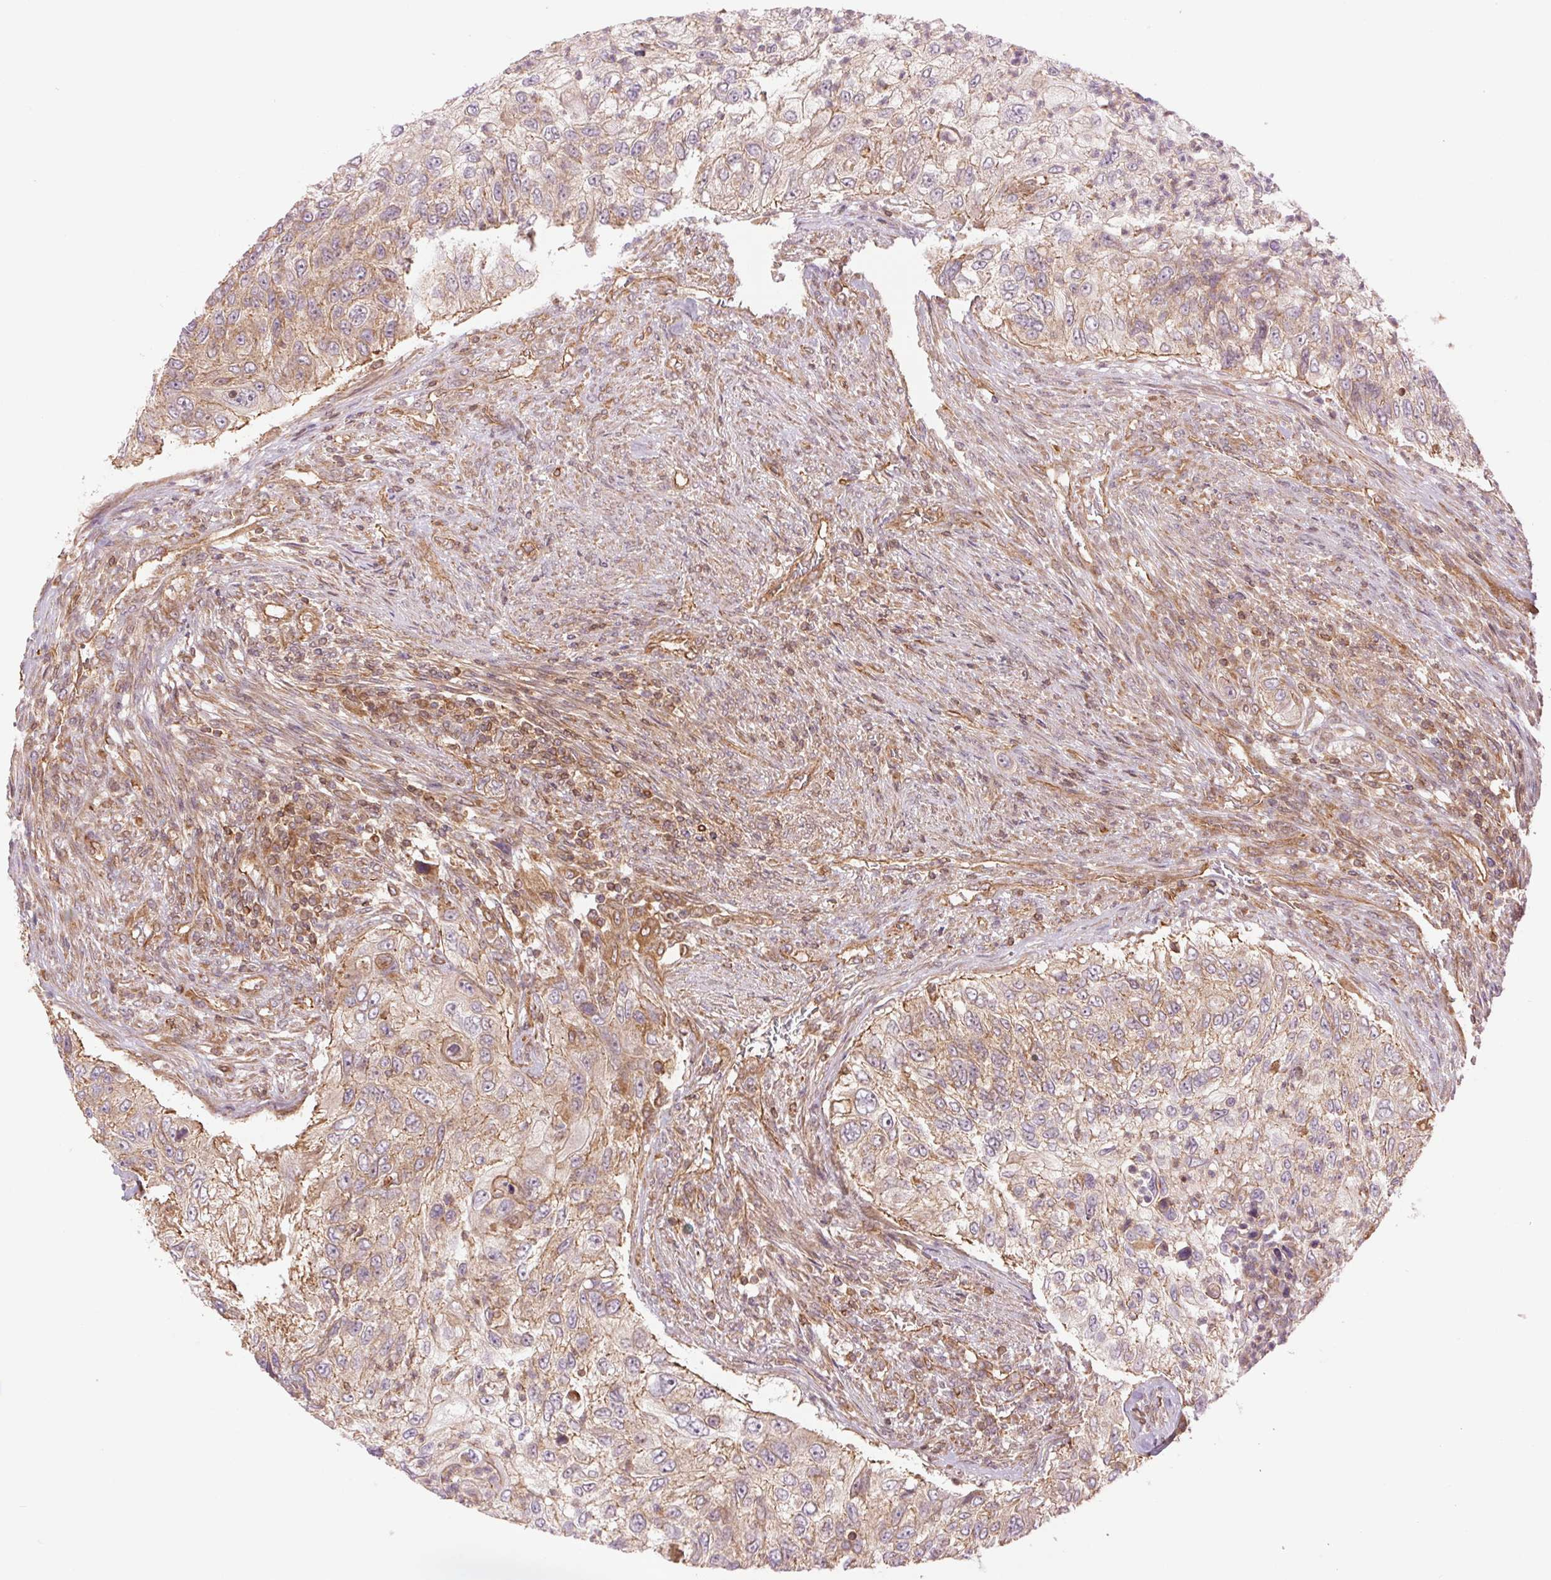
{"staining": {"intensity": "weak", "quantity": ">75%", "location": "cytoplasmic/membranous"}, "tissue": "urothelial cancer", "cell_type": "Tumor cells", "image_type": "cancer", "snomed": [{"axis": "morphology", "description": "Urothelial carcinoma, High grade"}, {"axis": "topography", "description": "Urinary bladder"}], "caption": "About >75% of tumor cells in human urothelial carcinoma (high-grade) display weak cytoplasmic/membranous protein positivity as visualized by brown immunohistochemical staining.", "gene": "STARD7", "patient": {"sex": "female", "age": 60}}